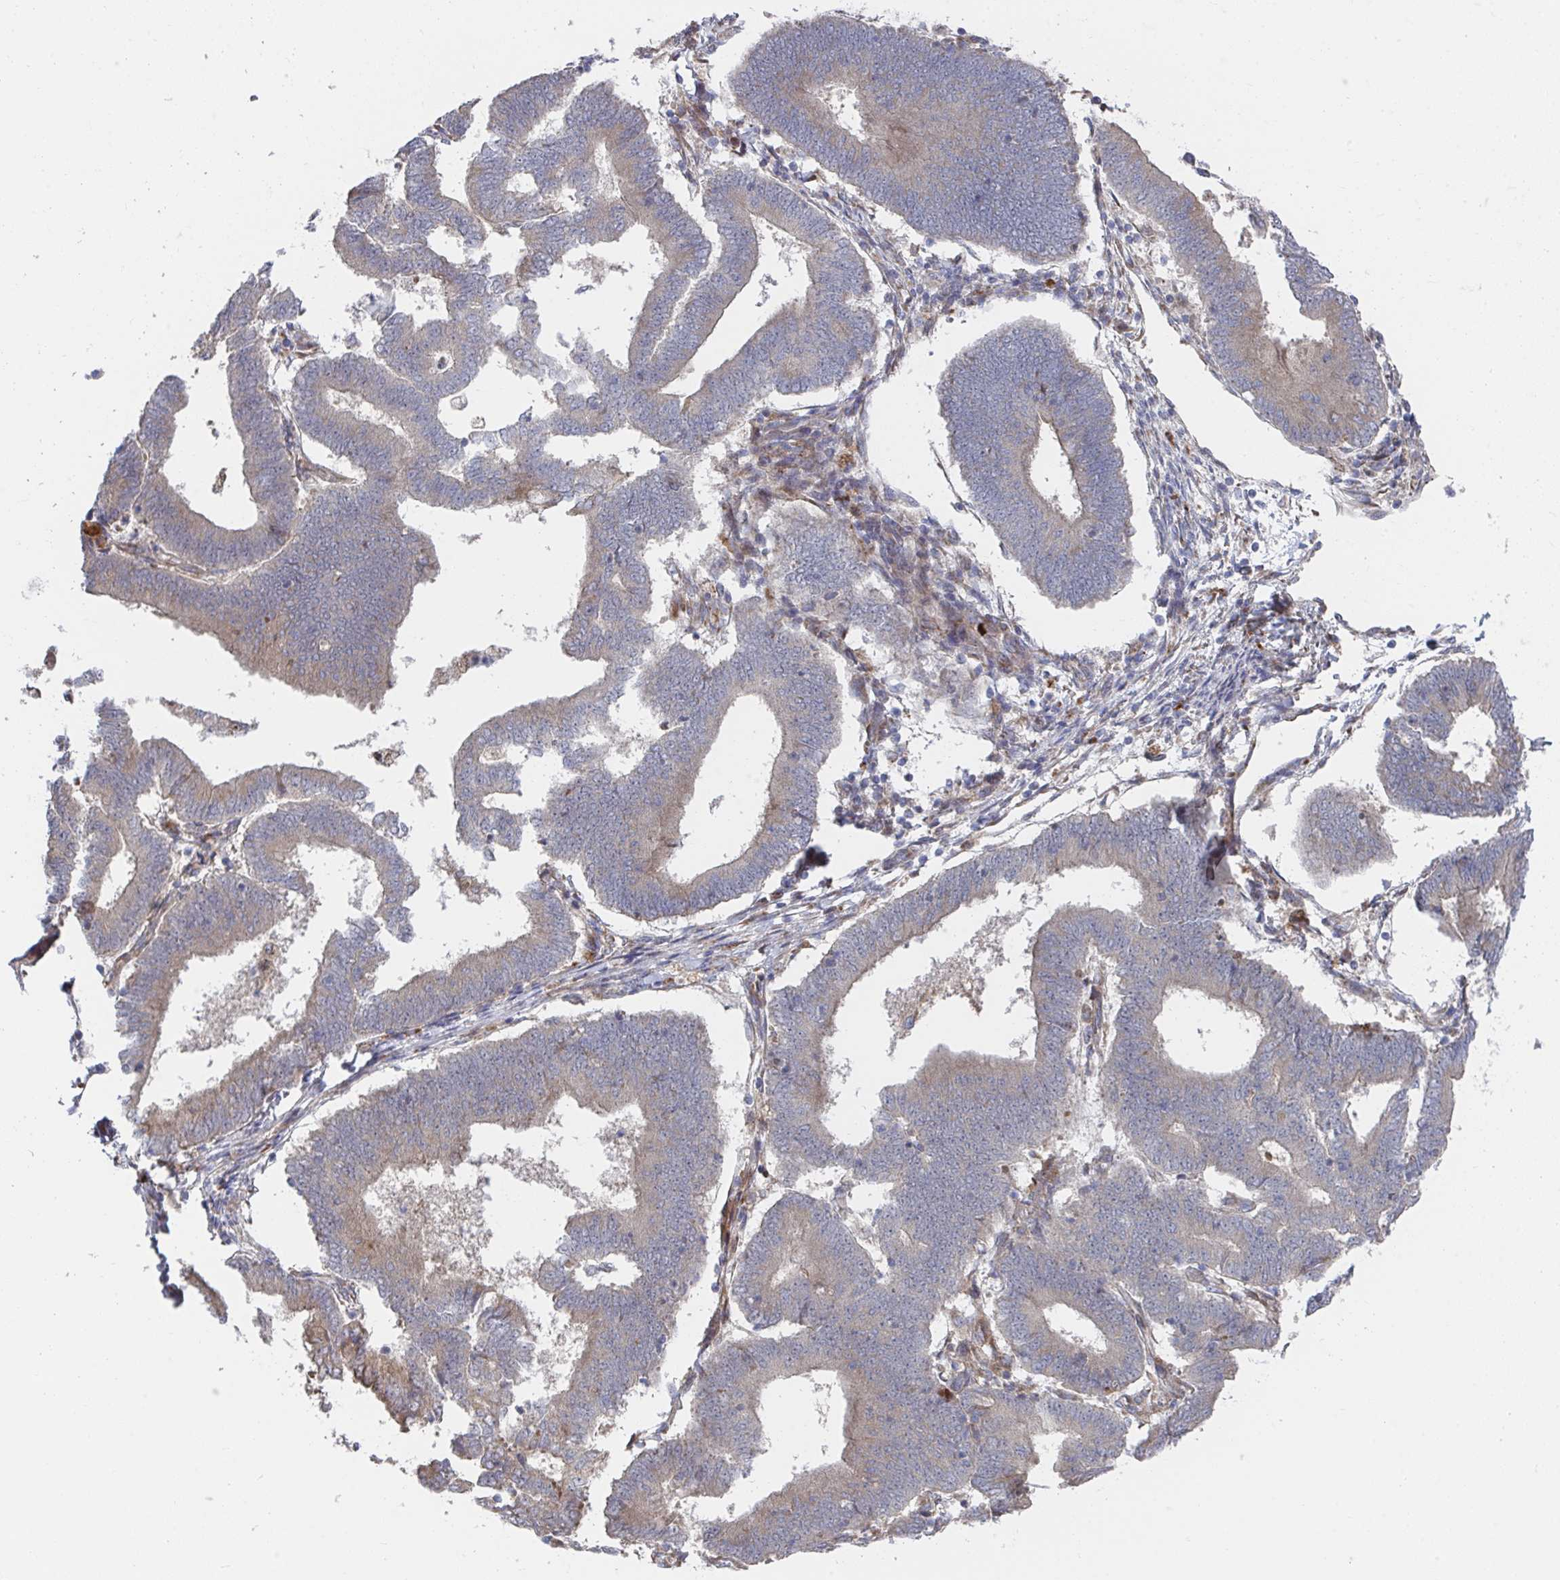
{"staining": {"intensity": "moderate", "quantity": "25%-75%", "location": "cytoplasmic/membranous"}, "tissue": "endometrial cancer", "cell_type": "Tumor cells", "image_type": "cancer", "snomed": [{"axis": "morphology", "description": "Adenocarcinoma, NOS"}, {"axis": "topography", "description": "Endometrium"}], "caption": "Moderate cytoplasmic/membranous positivity is present in about 25%-75% of tumor cells in endometrial cancer (adenocarcinoma). (Brightfield microscopy of DAB IHC at high magnification).", "gene": "FJX1", "patient": {"sex": "female", "age": 70}}